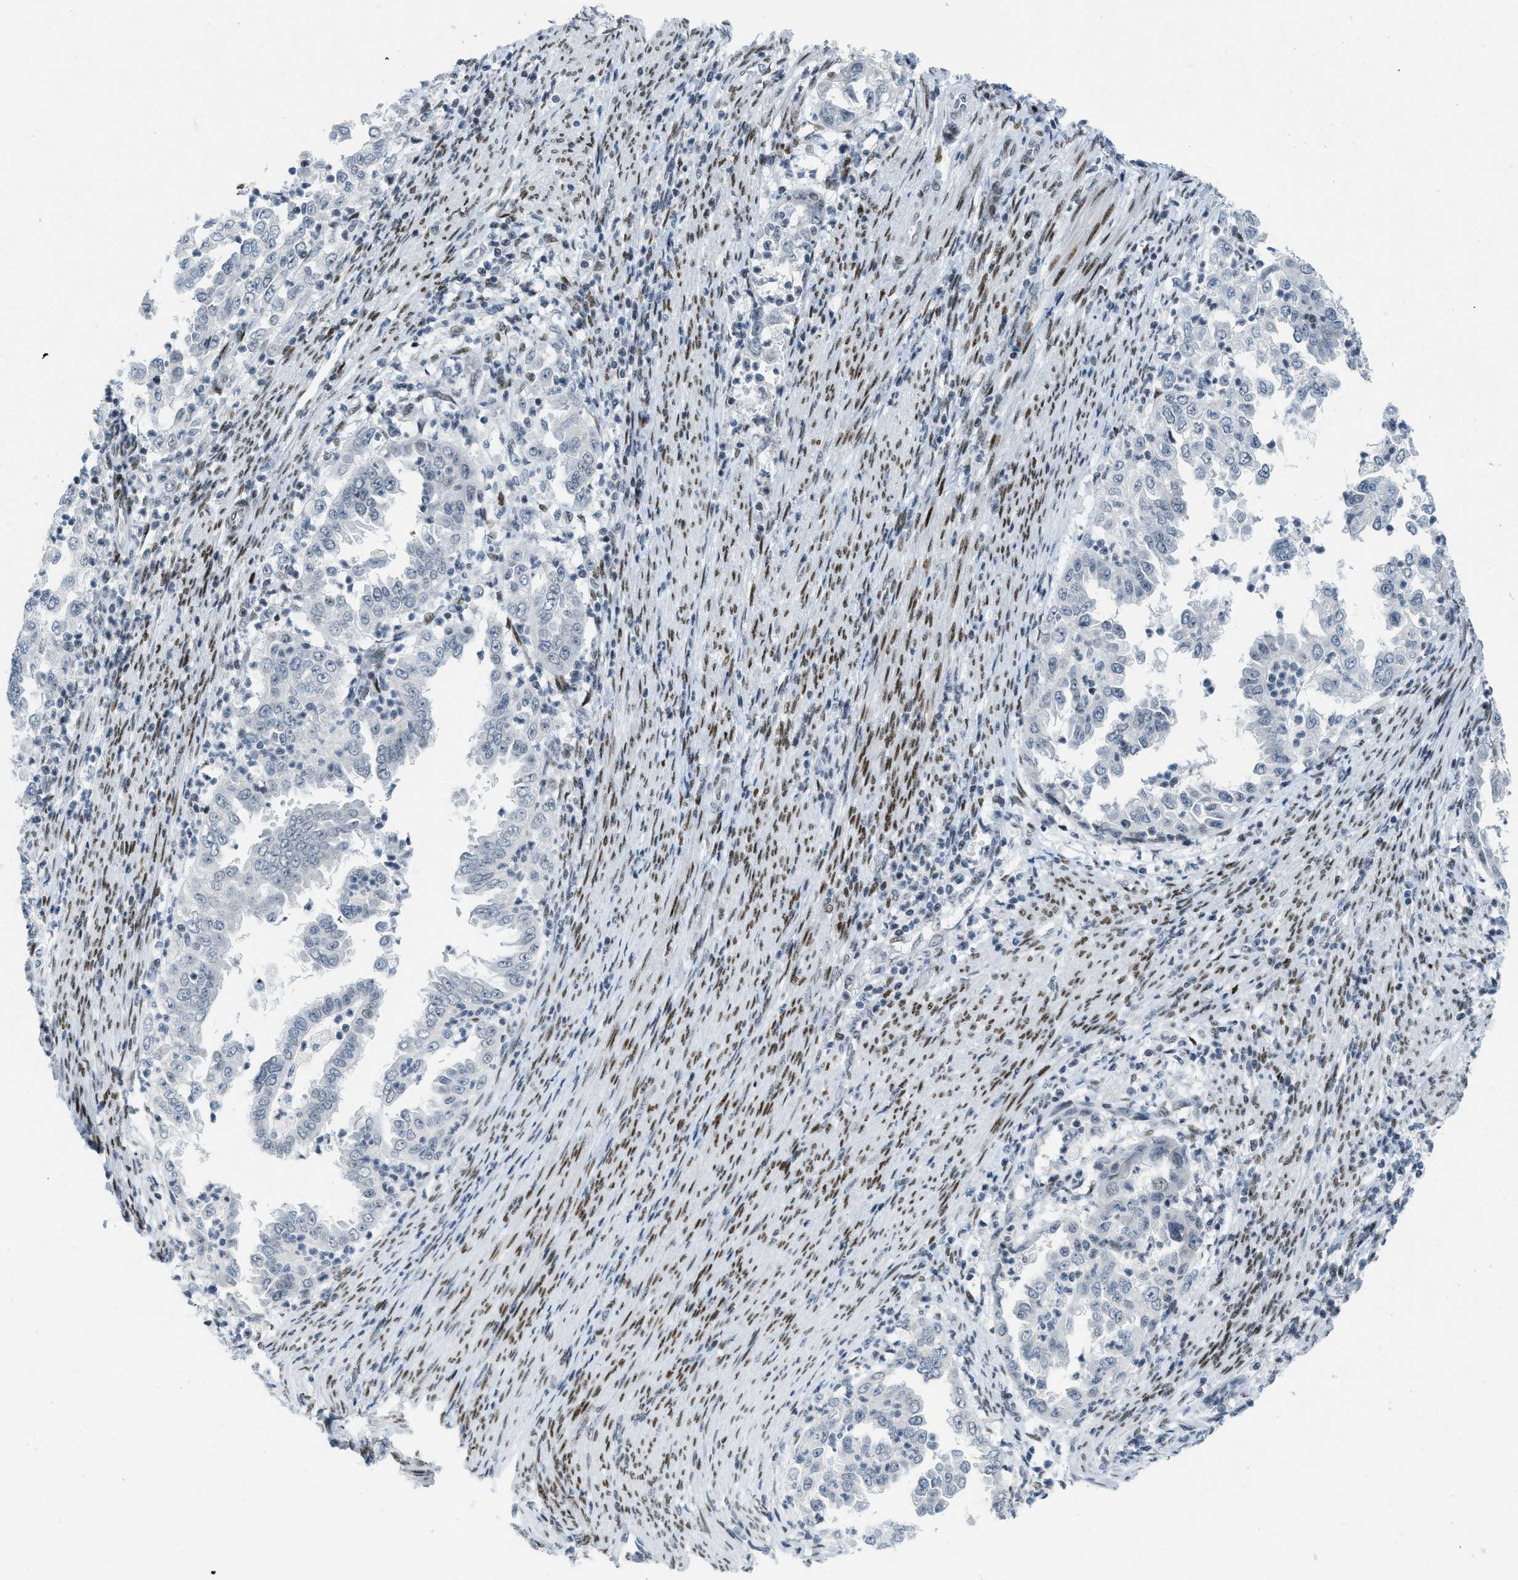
{"staining": {"intensity": "negative", "quantity": "none", "location": "none"}, "tissue": "endometrial cancer", "cell_type": "Tumor cells", "image_type": "cancer", "snomed": [{"axis": "morphology", "description": "Adenocarcinoma, NOS"}, {"axis": "topography", "description": "Endometrium"}], "caption": "IHC histopathology image of neoplastic tissue: human endometrial cancer (adenocarcinoma) stained with DAB demonstrates no significant protein staining in tumor cells.", "gene": "PBX1", "patient": {"sex": "female", "age": 85}}